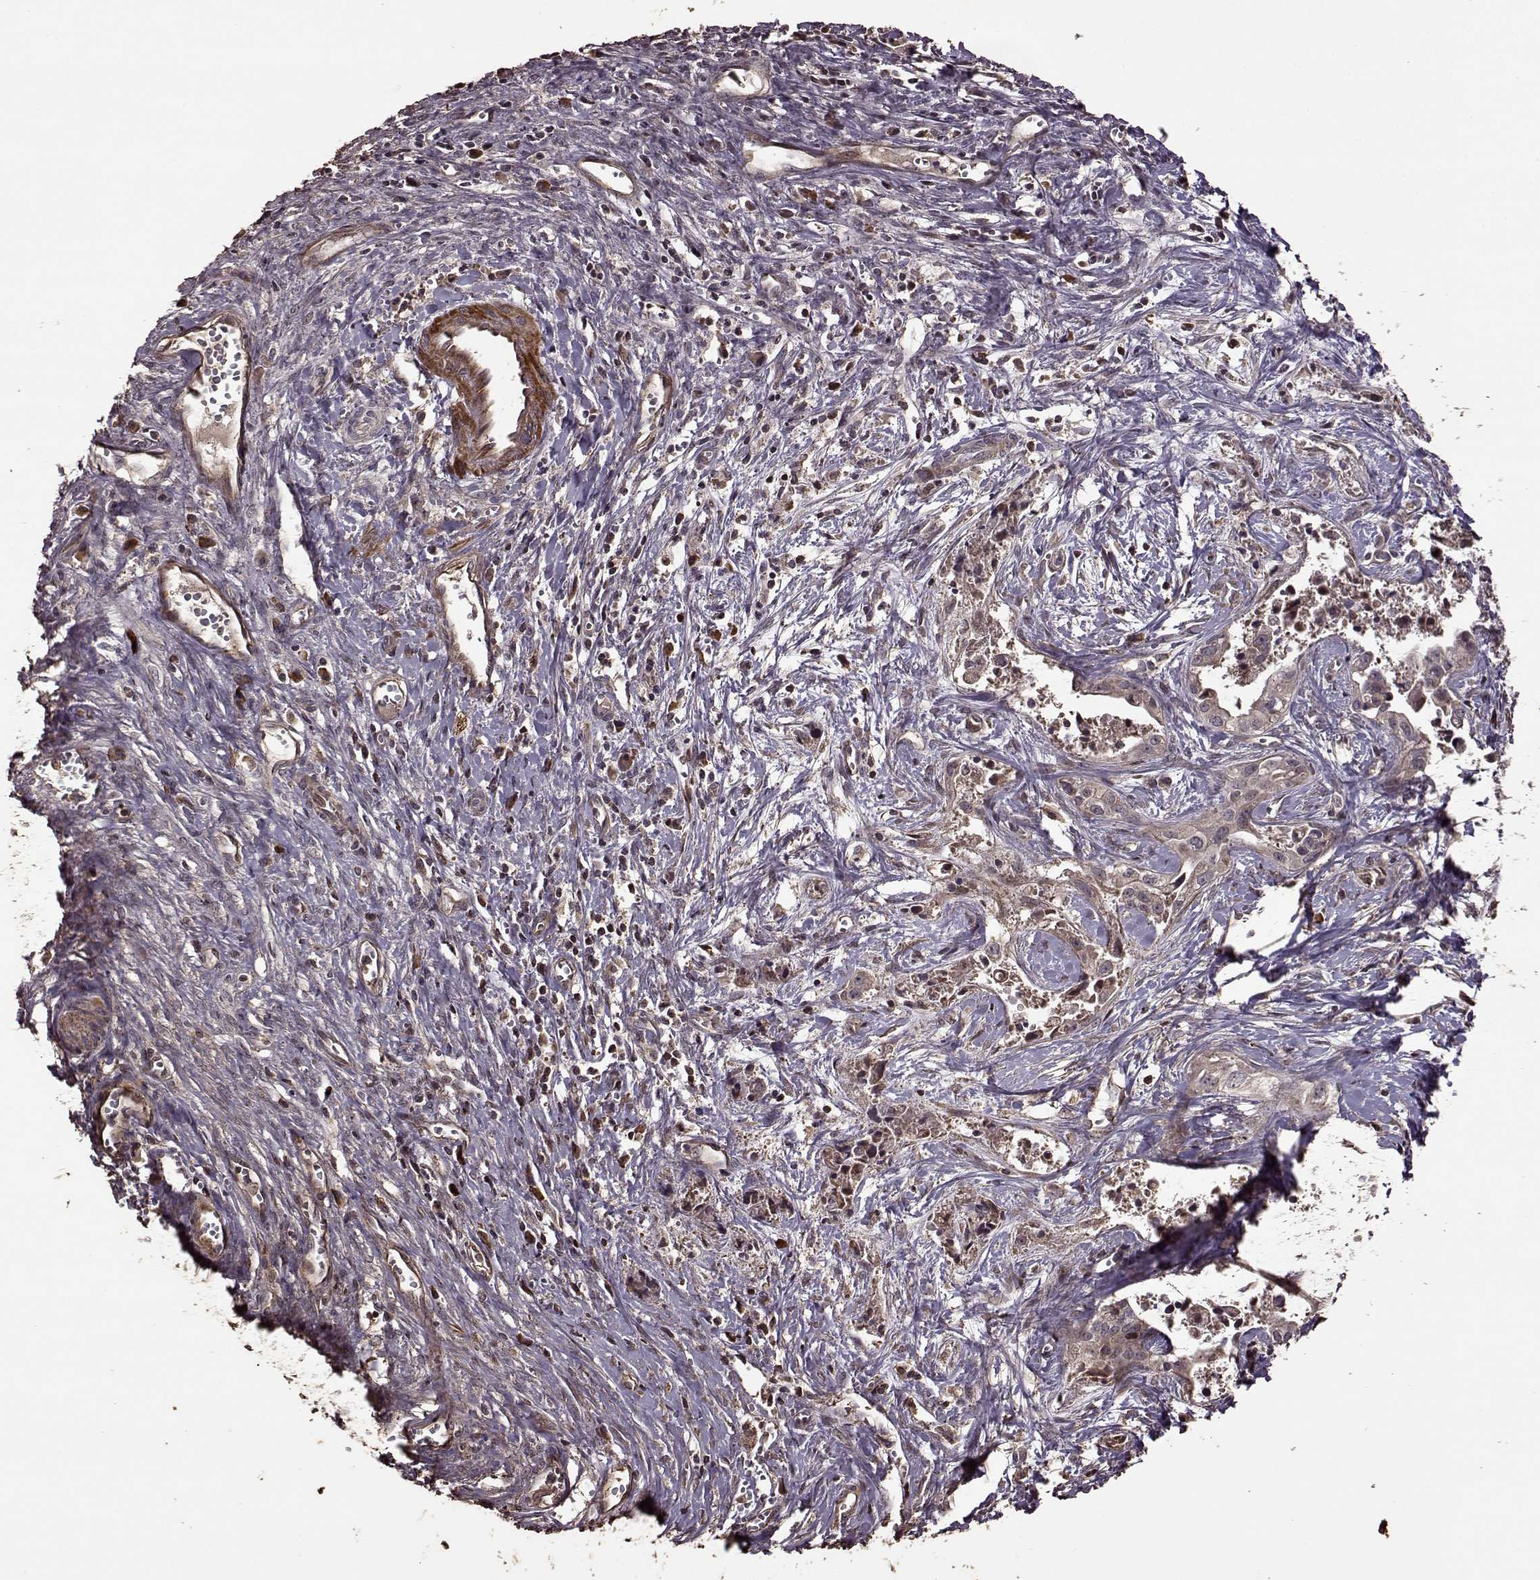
{"staining": {"intensity": "weak", "quantity": "<25%", "location": "cytoplasmic/membranous"}, "tissue": "liver cancer", "cell_type": "Tumor cells", "image_type": "cancer", "snomed": [{"axis": "morphology", "description": "Cholangiocarcinoma"}, {"axis": "topography", "description": "Liver"}], "caption": "Tumor cells show no significant expression in liver cancer.", "gene": "FBXW11", "patient": {"sex": "female", "age": 65}}